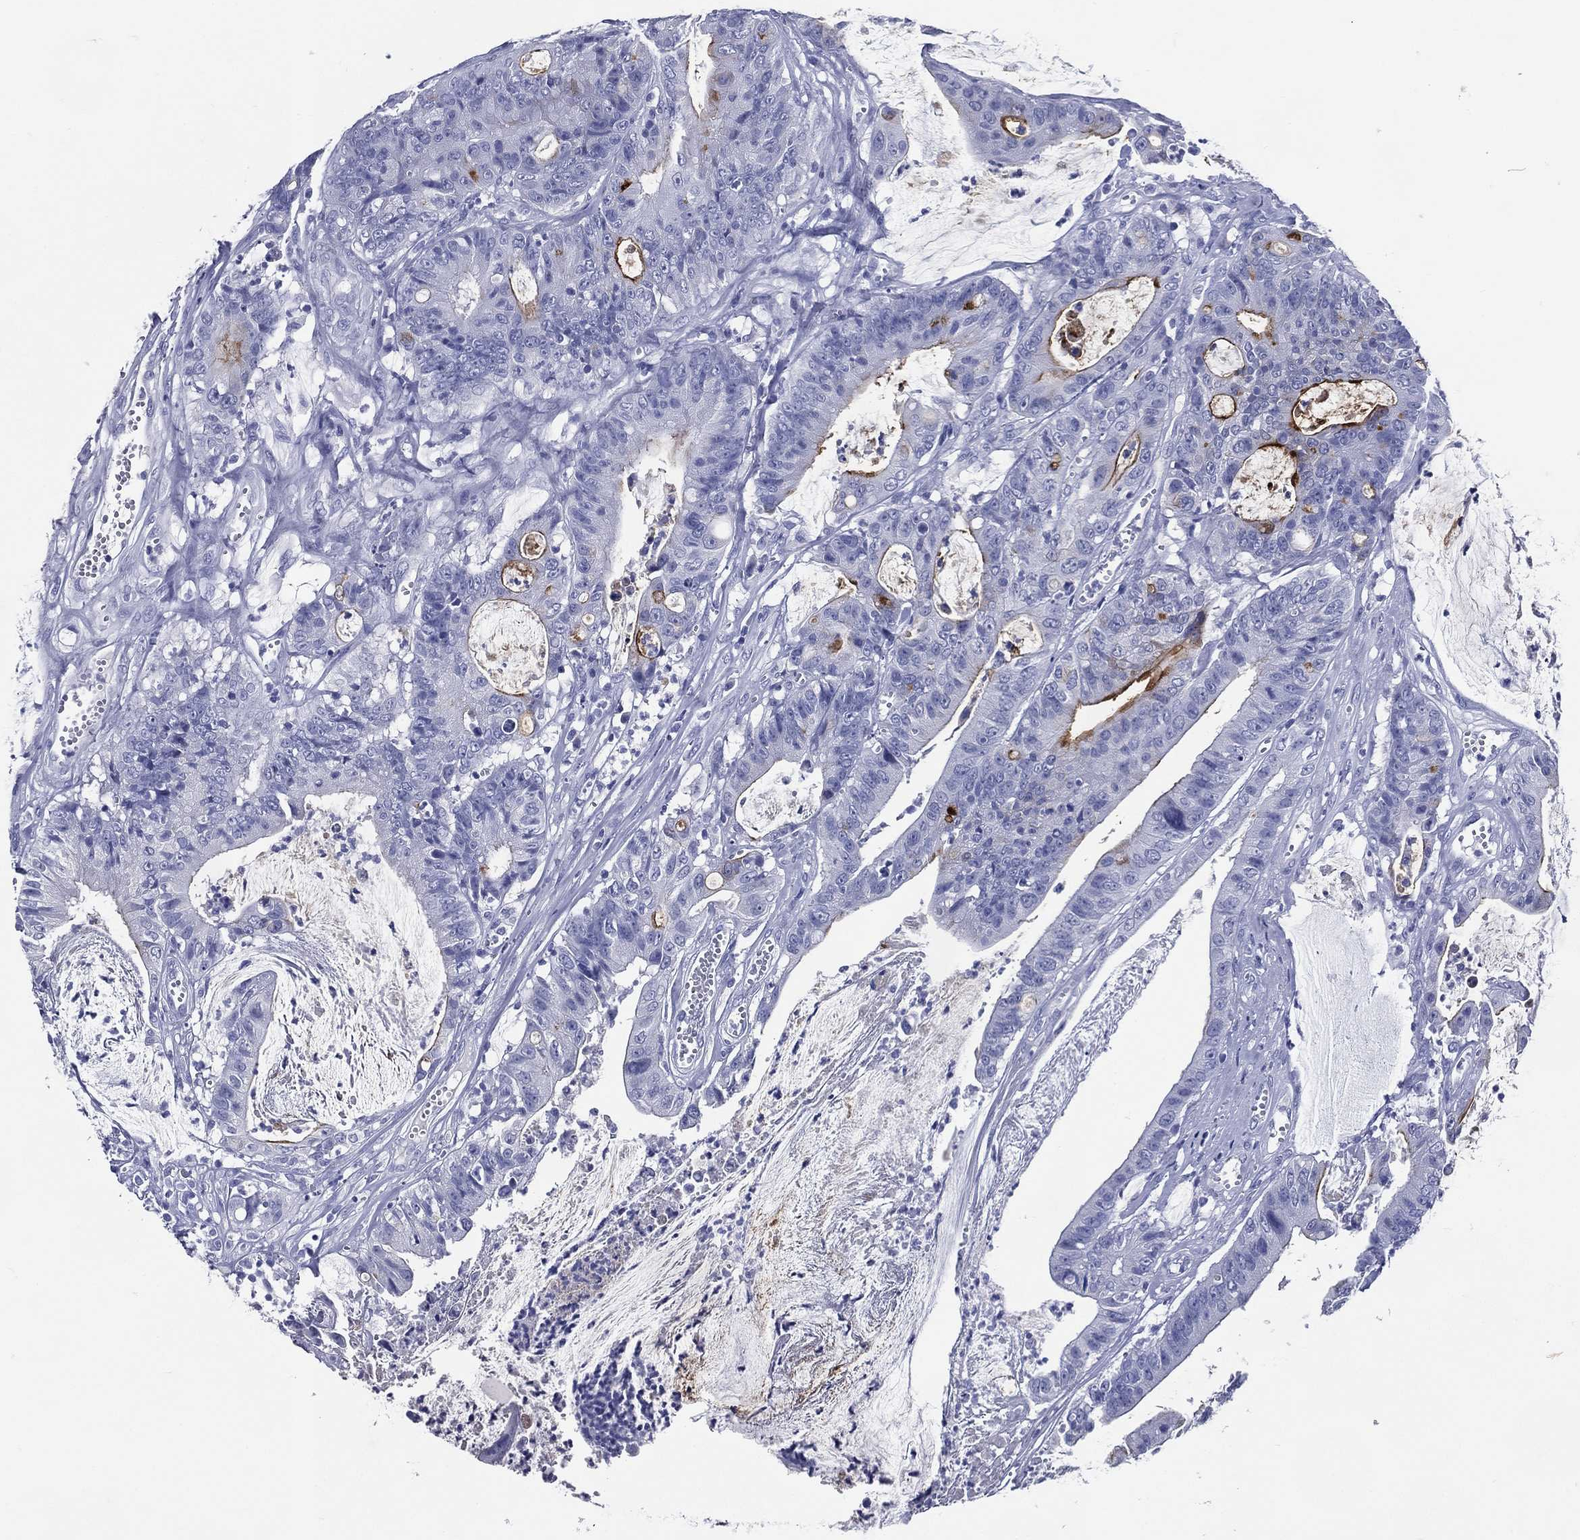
{"staining": {"intensity": "strong", "quantity": "<25%", "location": "cytoplasmic/membranous"}, "tissue": "colorectal cancer", "cell_type": "Tumor cells", "image_type": "cancer", "snomed": [{"axis": "morphology", "description": "Adenocarcinoma, NOS"}, {"axis": "topography", "description": "Colon"}], "caption": "Immunohistochemistry (IHC) photomicrograph of neoplastic tissue: colorectal adenocarcinoma stained using immunohistochemistry (IHC) demonstrates medium levels of strong protein expression localized specifically in the cytoplasmic/membranous of tumor cells, appearing as a cytoplasmic/membranous brown color.", "gene": "ACE2", "patient": {"sex": "female", "age": 69}}